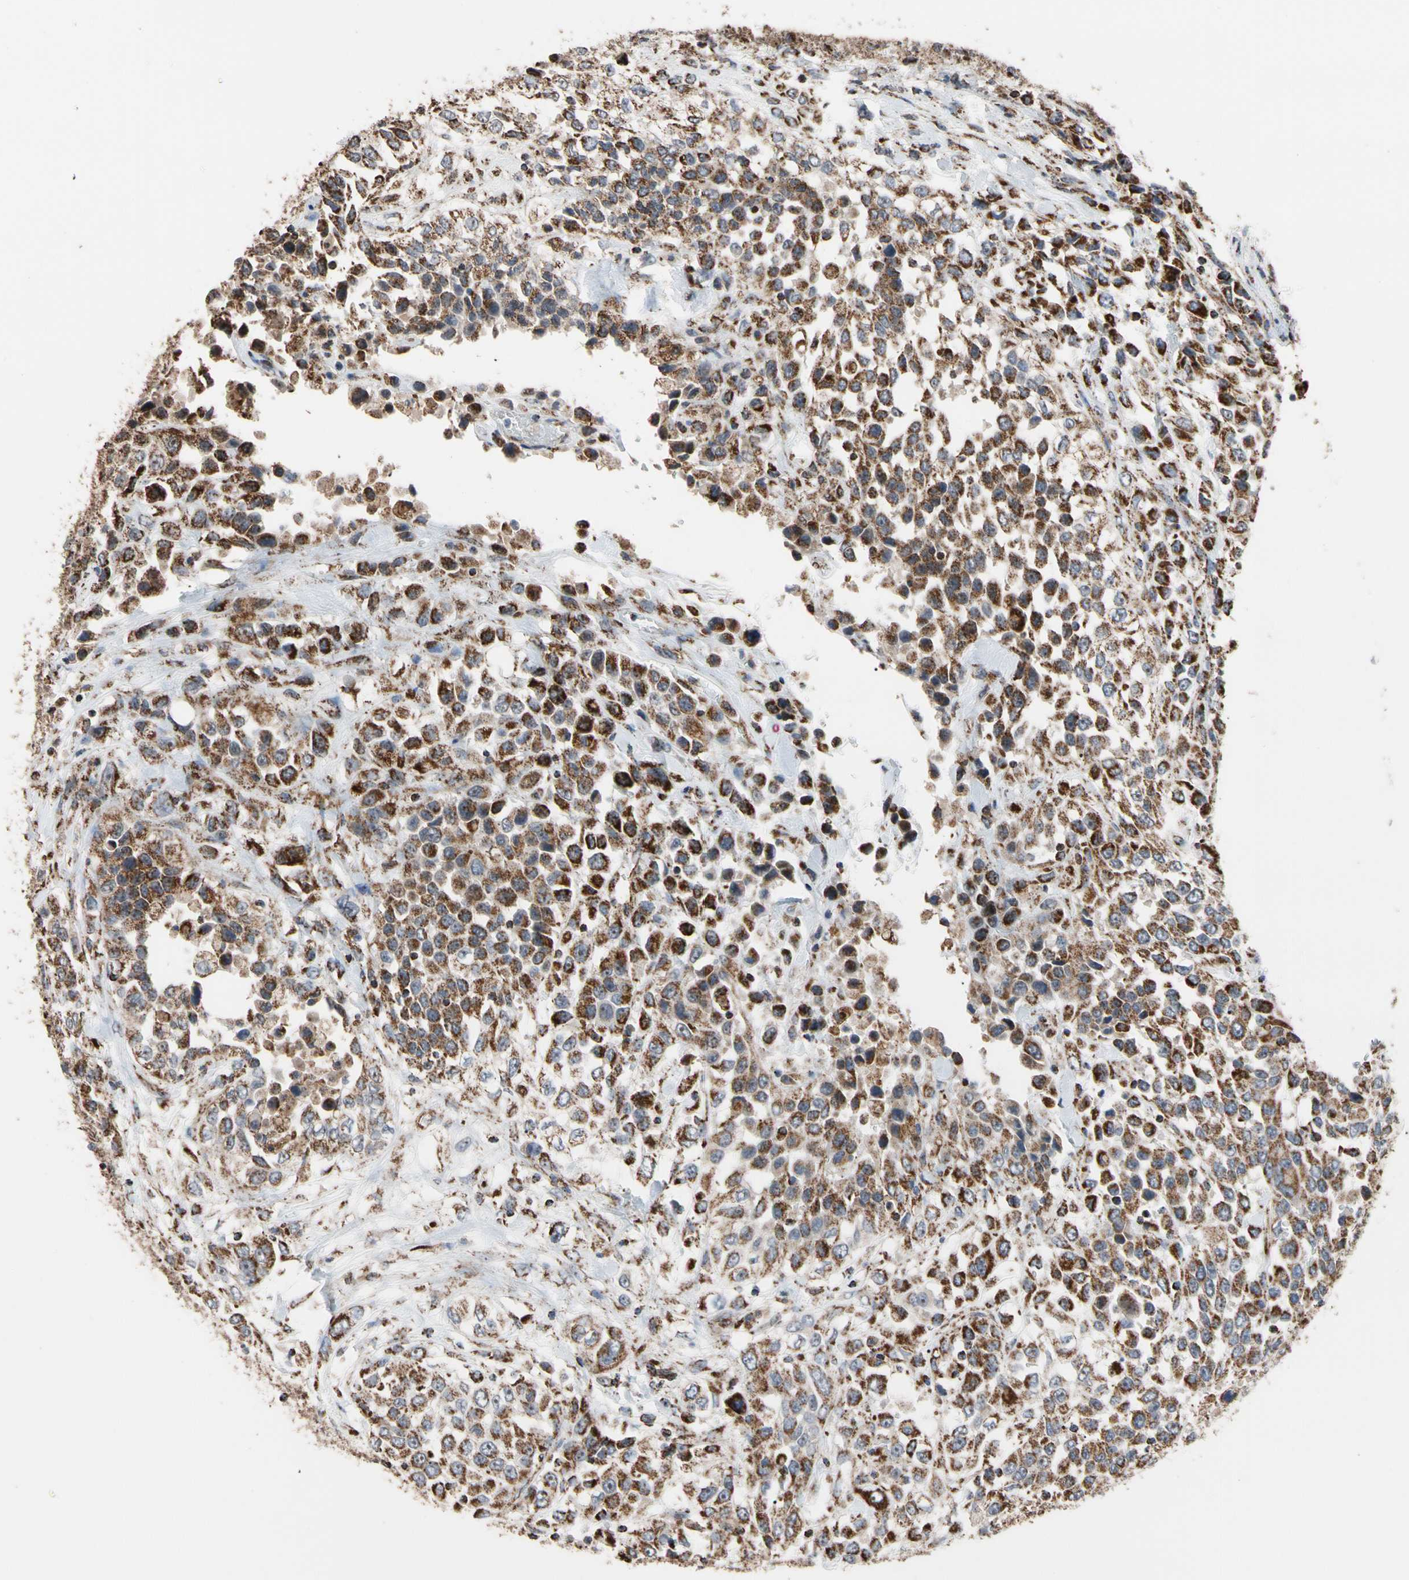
{"staining": {"intensity": "strong", "quantity": ">75%", "location": "cytoplasmic/membranous"}, "tissue": "urothelial cancer", "cell_type": "Tumor cells", "image_type": "cancer", "snomed": [{"axis": "morphology", "description": "Urothelial carcinoma, High grade"}, {"axis": "topography", "description": "Urinary bladder"}], "caption": "A high amount of strong cytoplasmic/membranous staining is appreciated in approximately >75% of tumor cells in urothelial cancer tissue.", "gene": "FAM110B", "patient": {"sex": "female", "age": 80}}